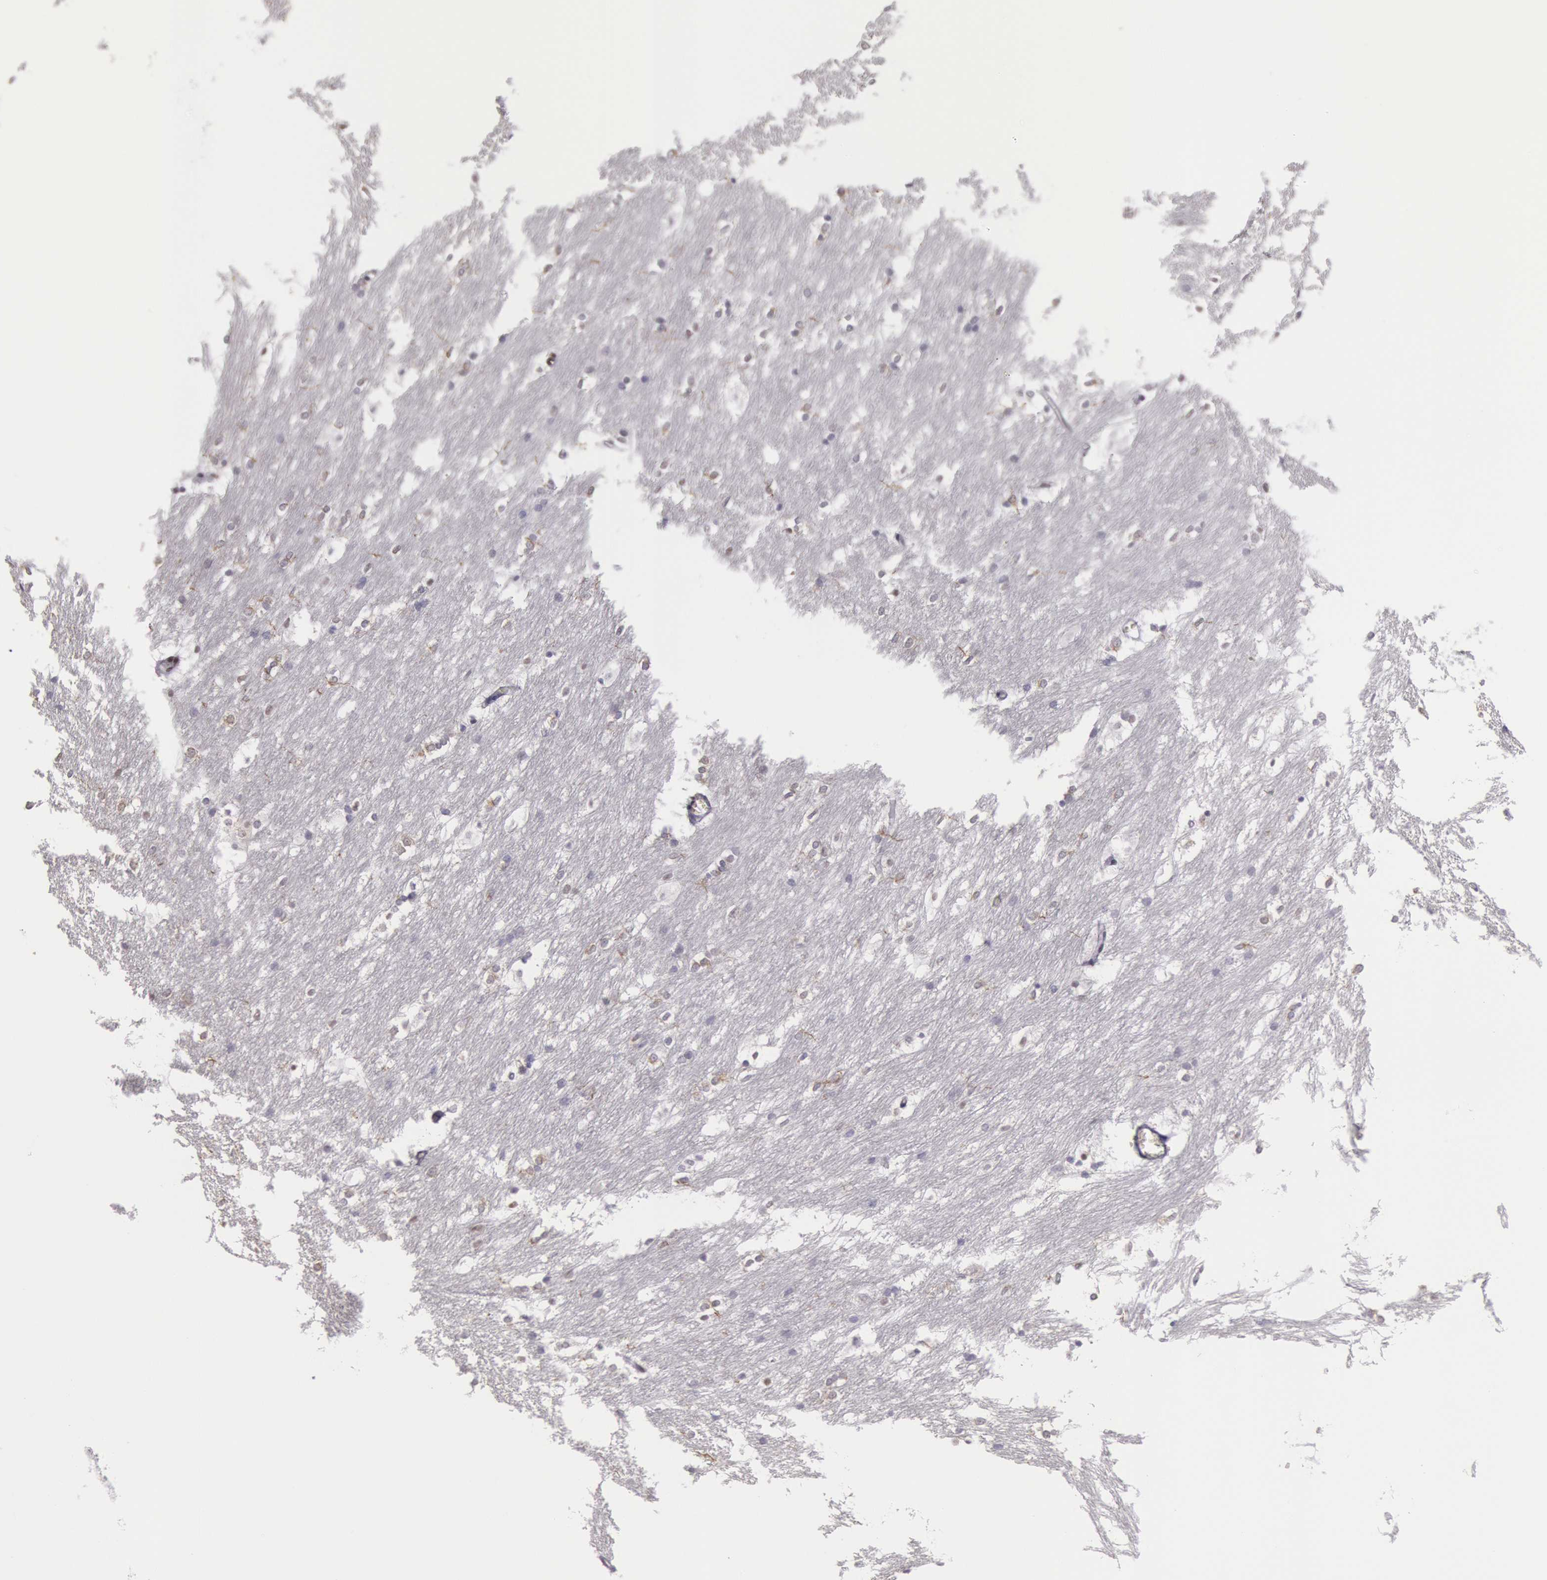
{"staining": {"intensity": "moderate", "quantity": "25%-75%", "location": "nuclear"}, "tissue": "caudate", "cell_type": "Glial cells", "image_type": "normal", "snomed": [{"axis": "morphology", "description": "Normal tissue, NOS"}, {"axis": "topography", "description": "Lateral ventricle wall"}], "caption": "Immunohistochemical staining of normal caudate exhibits 25%-75% levels of moderate nuclear protein positivity in about 25%-75% of glial cells.", "gene": "NKAP", "patient": {"sex": "female", "age": 19}}